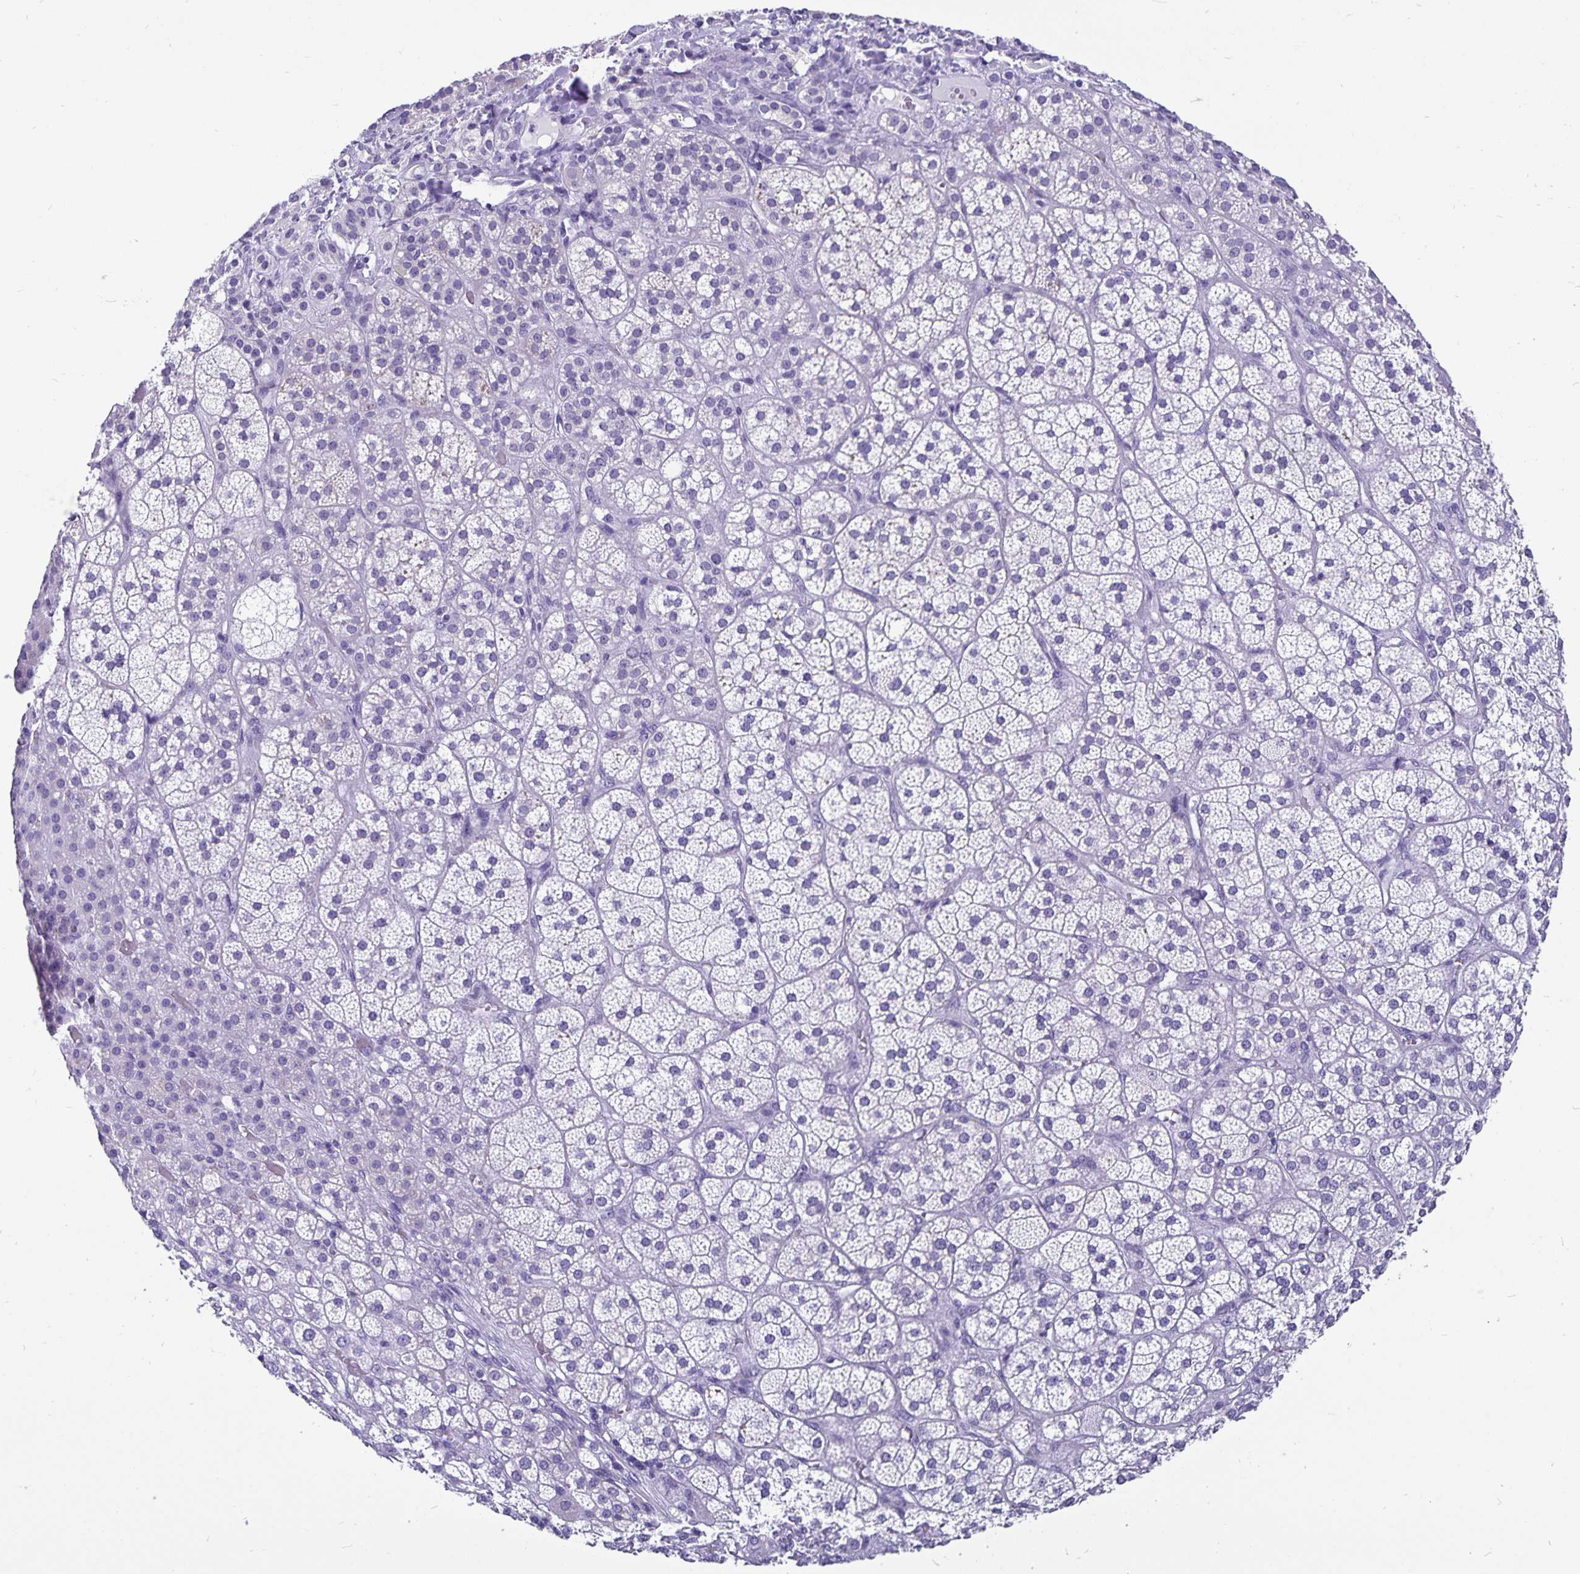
{"staining": {"intensity": "negative", "quantity": "none", "location": "none"}, "tissue": "adrenal gland", "cell_type": "Glandular cells", "image_type": "normal", "snomed": [{"axis": "morphology", "description": "Normal tissue, NOS"}, {"axis": "topography", "description": "Adrenal gland"}], "caption": "The immunohistochemistry image has no significant staining in glandular cells of adrenal gland. Nuclei are stained in blue.", "gene": "ODF3B", "patient": {"sex": "female", "age": 60}}